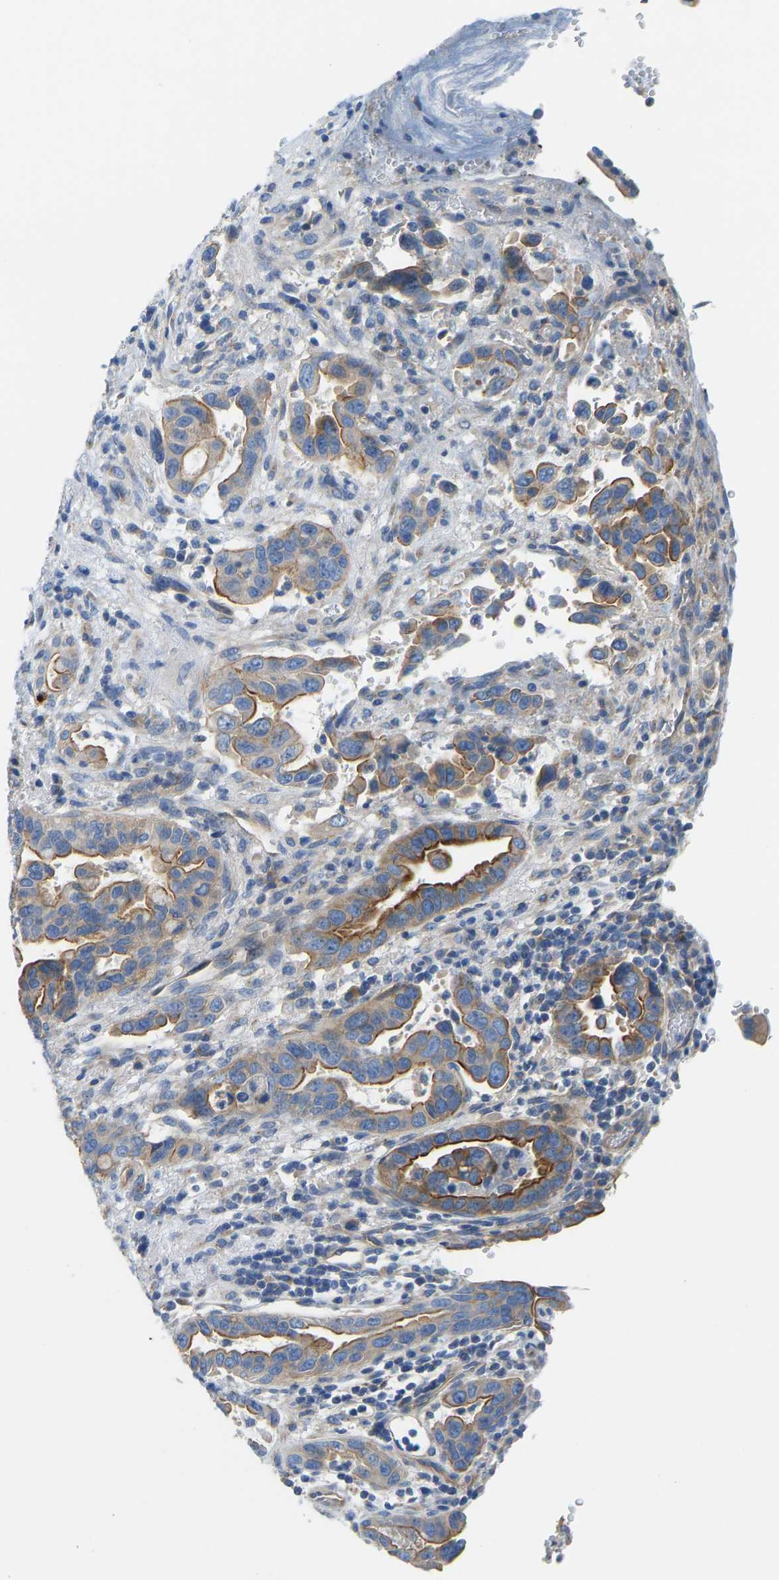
{"staining": {"intensity": "moderate", "quantity": ">75%", "location": "cytoplasmic/membranous"}, "tissue": "pancreatic cancer", "cell_type": "Tumor cells", "image_type": "cancer", "snomed": [{"axis": "morphology", "description": "Adenocarcinoma, NOS"}, {"axis": "topography", "description": "Pancreas"}], "caption": "DAB immunohistochemical staining of pancreatic cancer (adenocarcinoma) demonstrates moderate cytoplasmic/membranous protein positivity in about >75% of tumor cells. (brown staining indicates protein expression, while blue staining denotes nuclei).", "gene": "CHAD", "patient": {"sex": "female", "age": 70}}